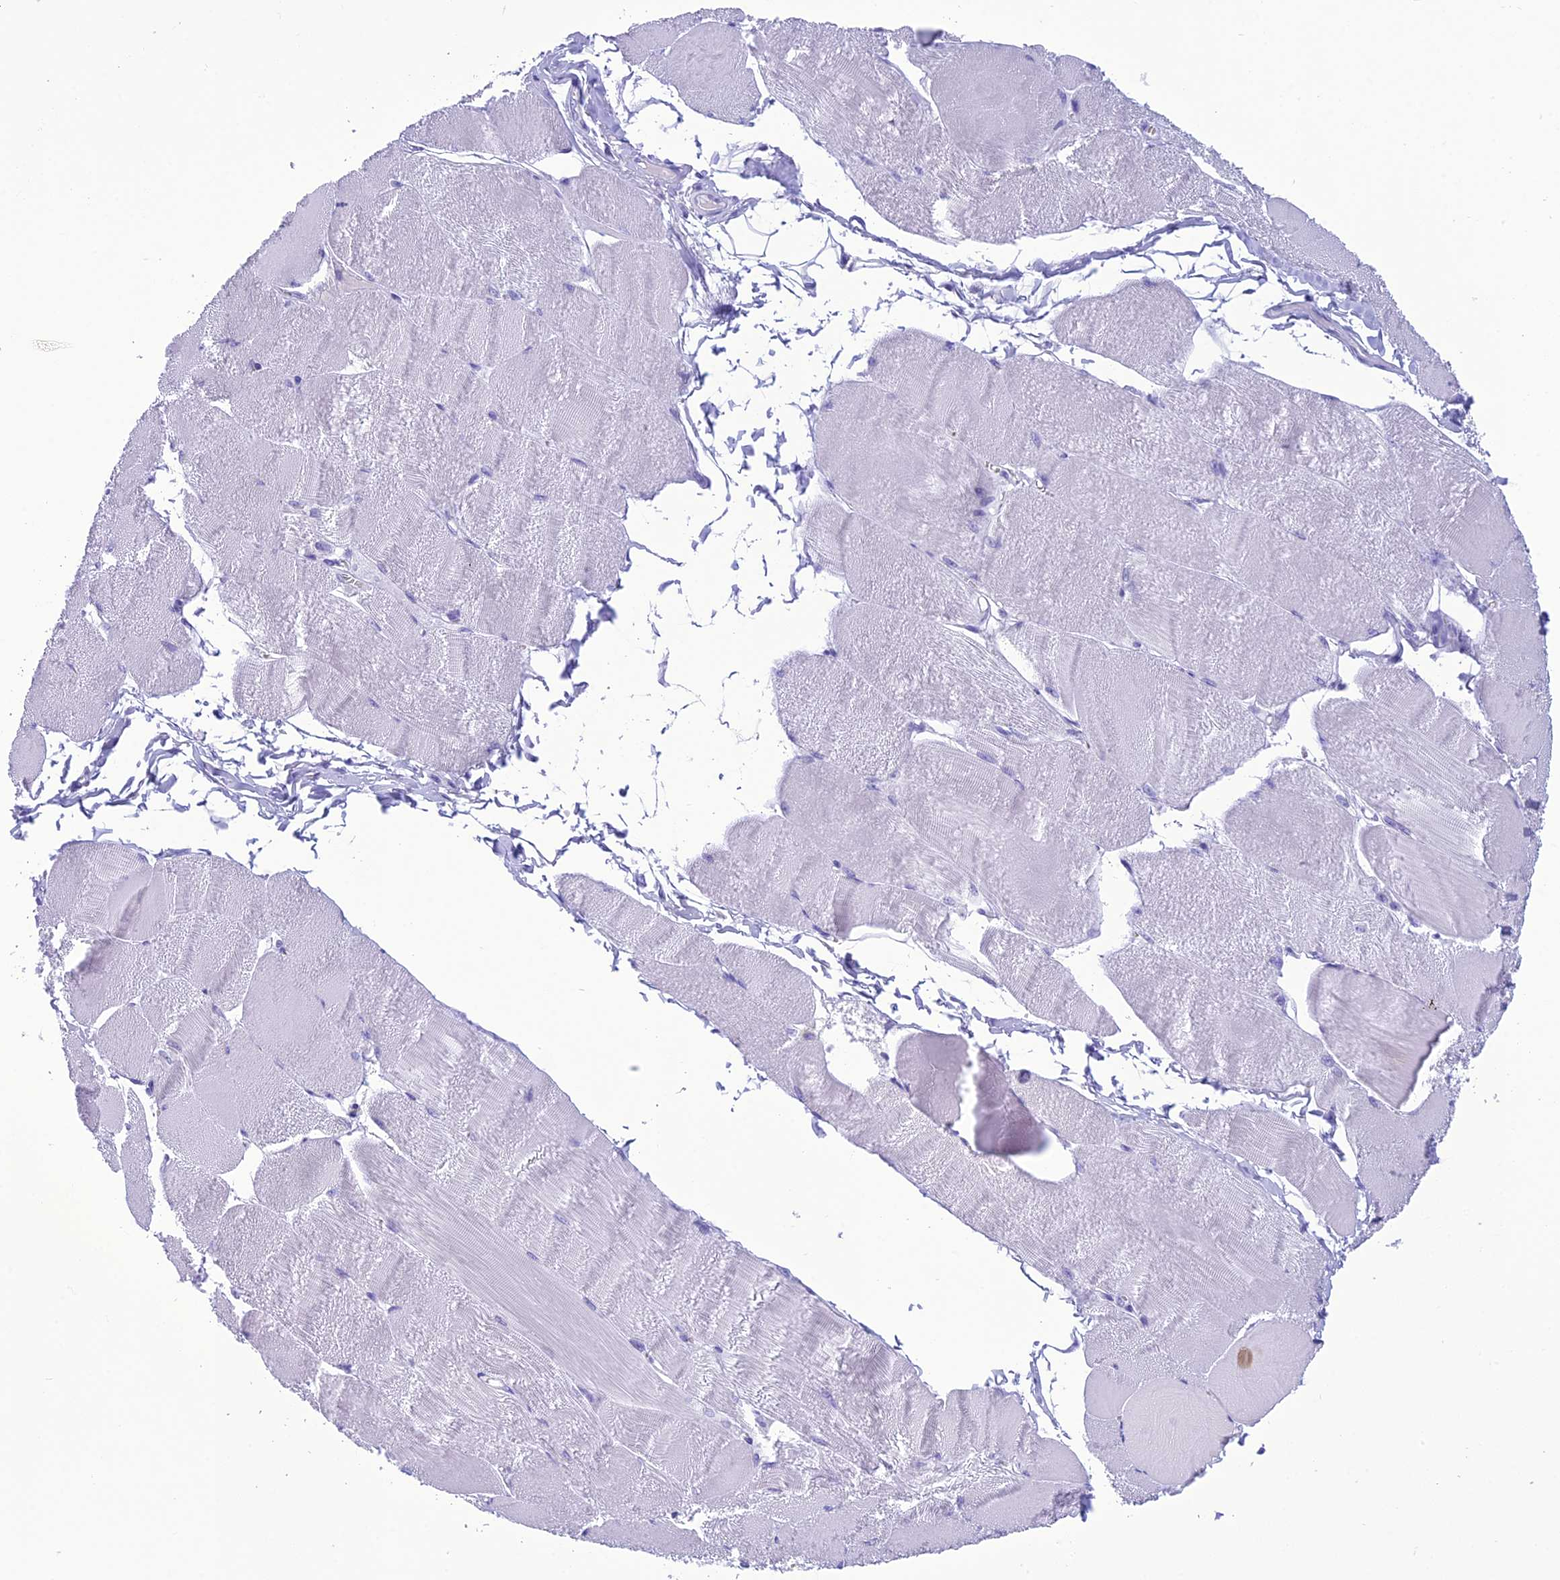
{"staining": {"intensity": "negative", "quantity": "none", "location": "none"}, "tissue": "skeletal muscle", "cell_type": "Myocytes", "image_type": "normal", "snomed": [{"axis": "morphology", "description": "Normal tissue, NOS"}, {"axis": "morphology", "description": "Basal cell carcinoma"}, {"axis": "topography", "description": "Skeletal muscle"}], "caption": "Myocytes show no significant protein positivity in normal skeletal muscle.", "gene": "TRAM1L1", "patient": {"sex": "female", "age": 64}}